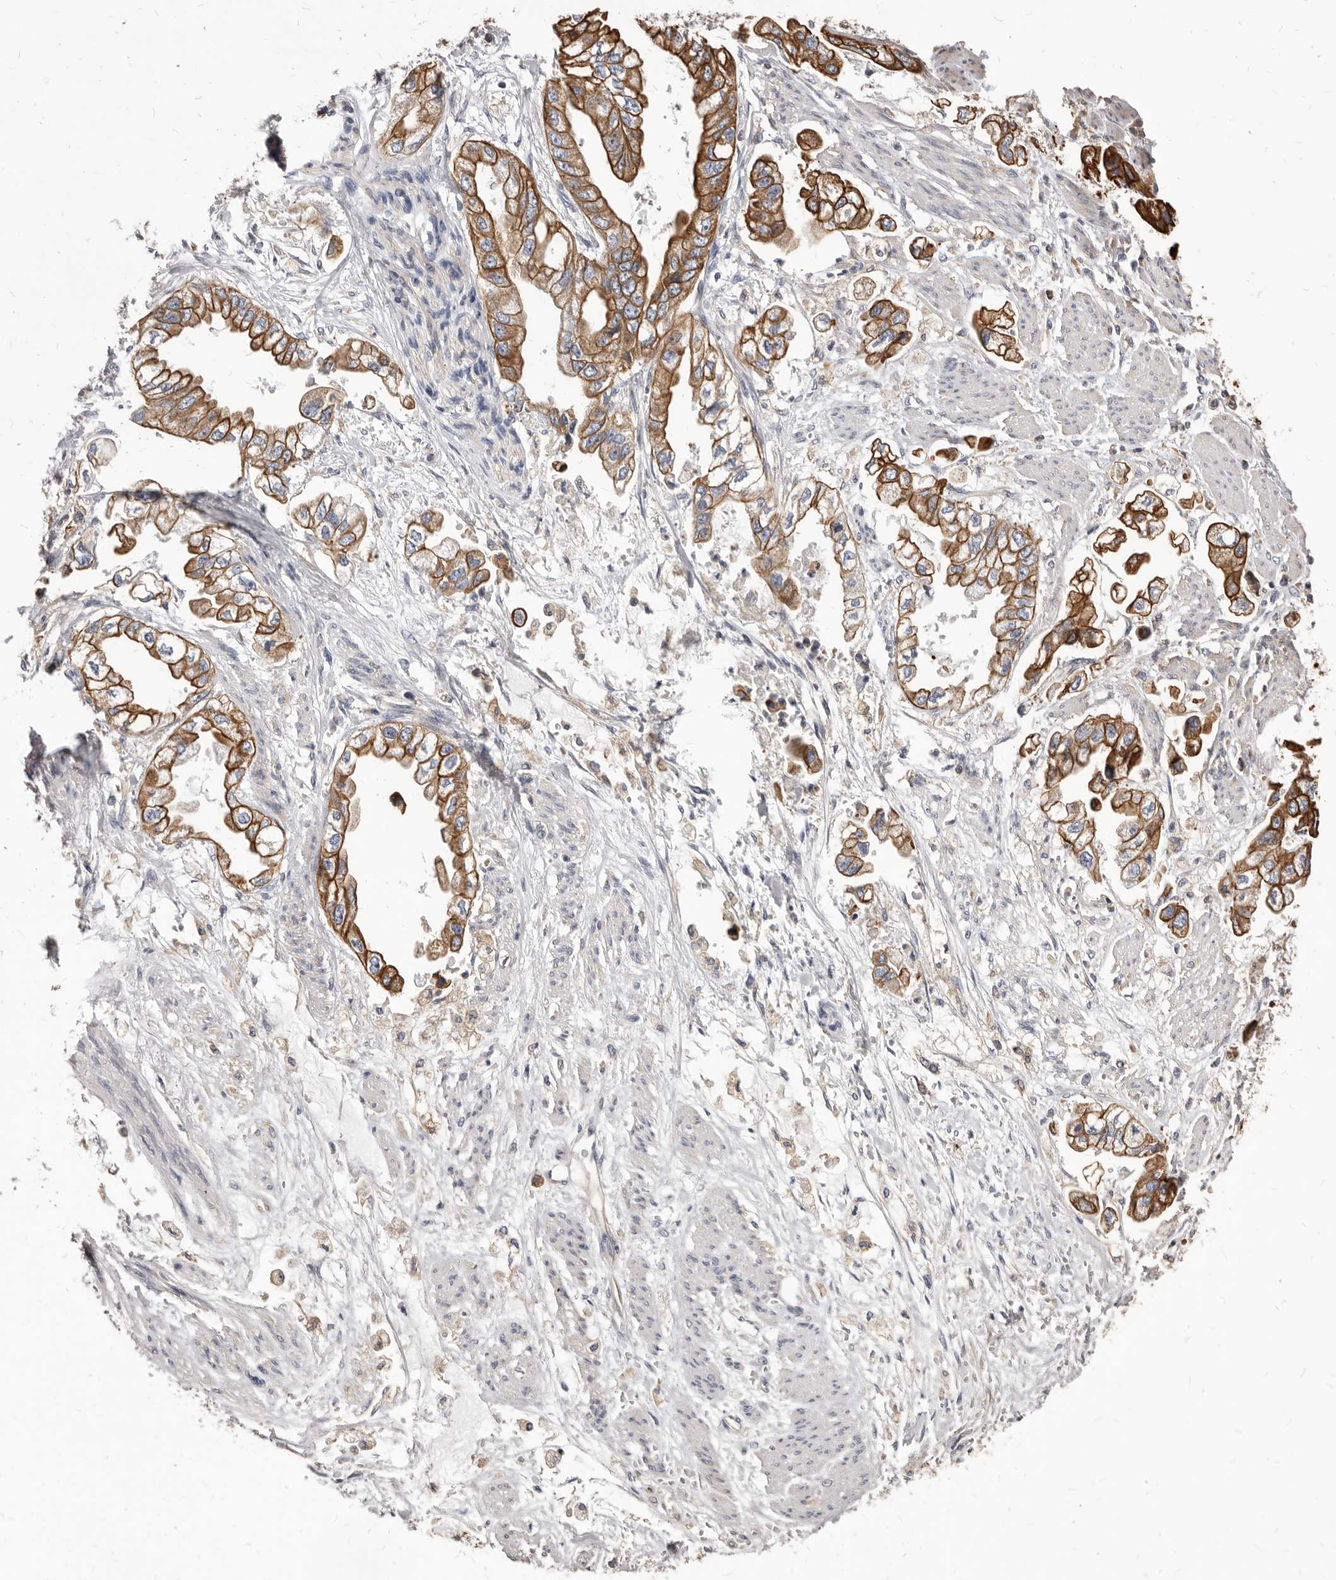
{"staining": {"intensity": "moderate", "quantity": ">75%", "location": "cytoplasmic/membranous"}, "tissue": "stomach cancer", "cell_type": "Tumor cells", "image_type": "cancer", "snomed": [{"axis": "morphology", "description": "Adenocarcinoma, NOS"}, {"axis": "topography", "description": "Stomach"}], "caption": "IHC histopathology image of neoplastic tissue: human stomach cancer stained using IHC exhibits medium levels of moderate protein expression localized specifically in the cytoplasmic/membranous of tumor cells, appearing as a cytoplasmic/membranous brown color.", "gene": "NIBAN1", "patient": {"sex": "male", "age": 62}}